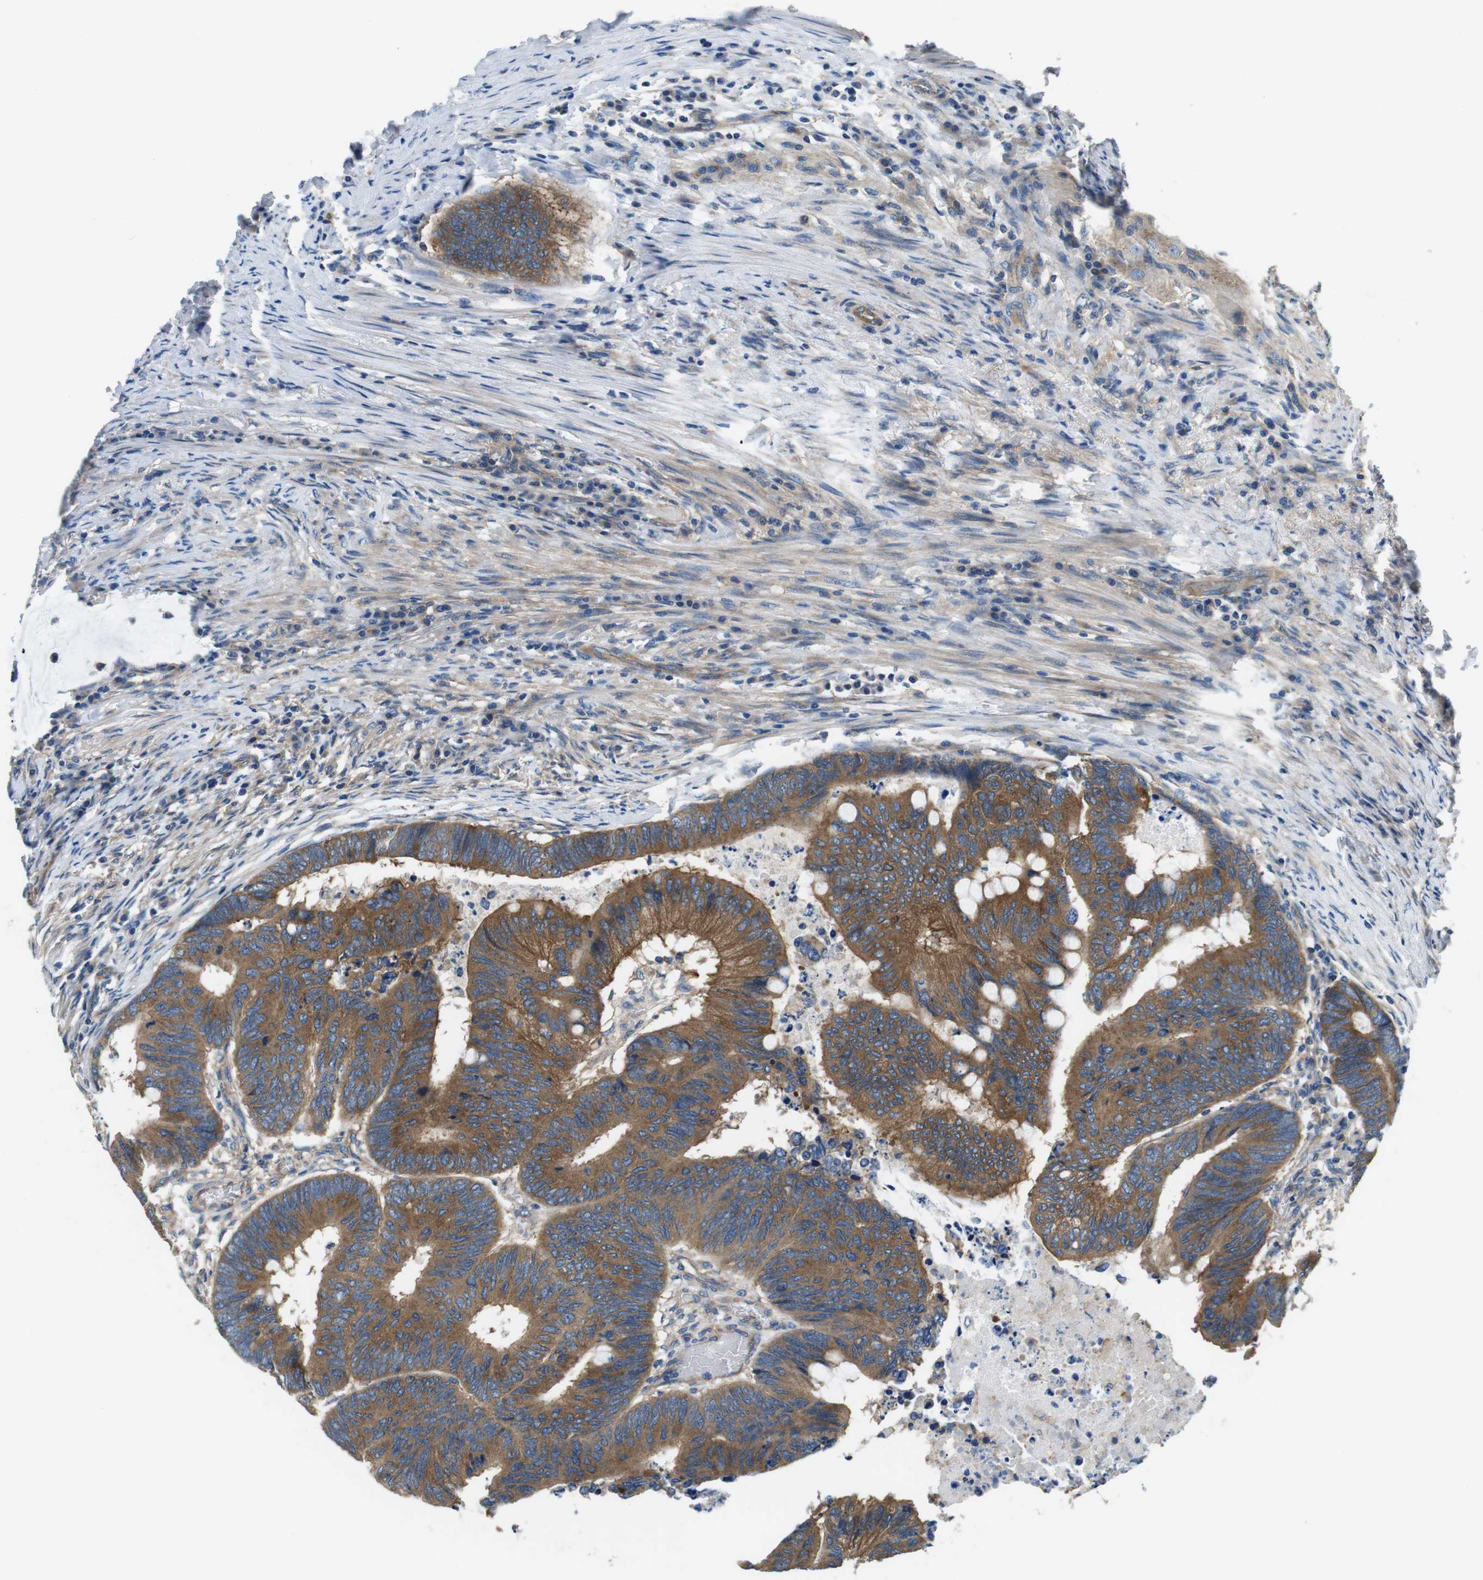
{"staining": {"intensity": "moderate", "quantity": ">75%", "location": "cytoplasmic/membranous"}, "tissue": "colorectal cancer", "cell_type": "Tumor cells", "image_type": "cancer", "snomed": [{"axis": "morphology", "description": "Normal tissue, NOS"}, {"axis": "morphology", "description": "Adenocarcinoma, NOS"}, {"axis": "topography", "description": "Rectum"}, {"axis": "topography", "description": "Peripheral nerve tissue"}], "caption": "Immunohistochemical staining of colorectal cancer (adenocarcinoma) exhibits medium levels of moderate cytoplasmic/membranous expression in about >75% of tumor cells.", "gene": "DENND4C", "patient": {"sex": "male", "age": 92}}